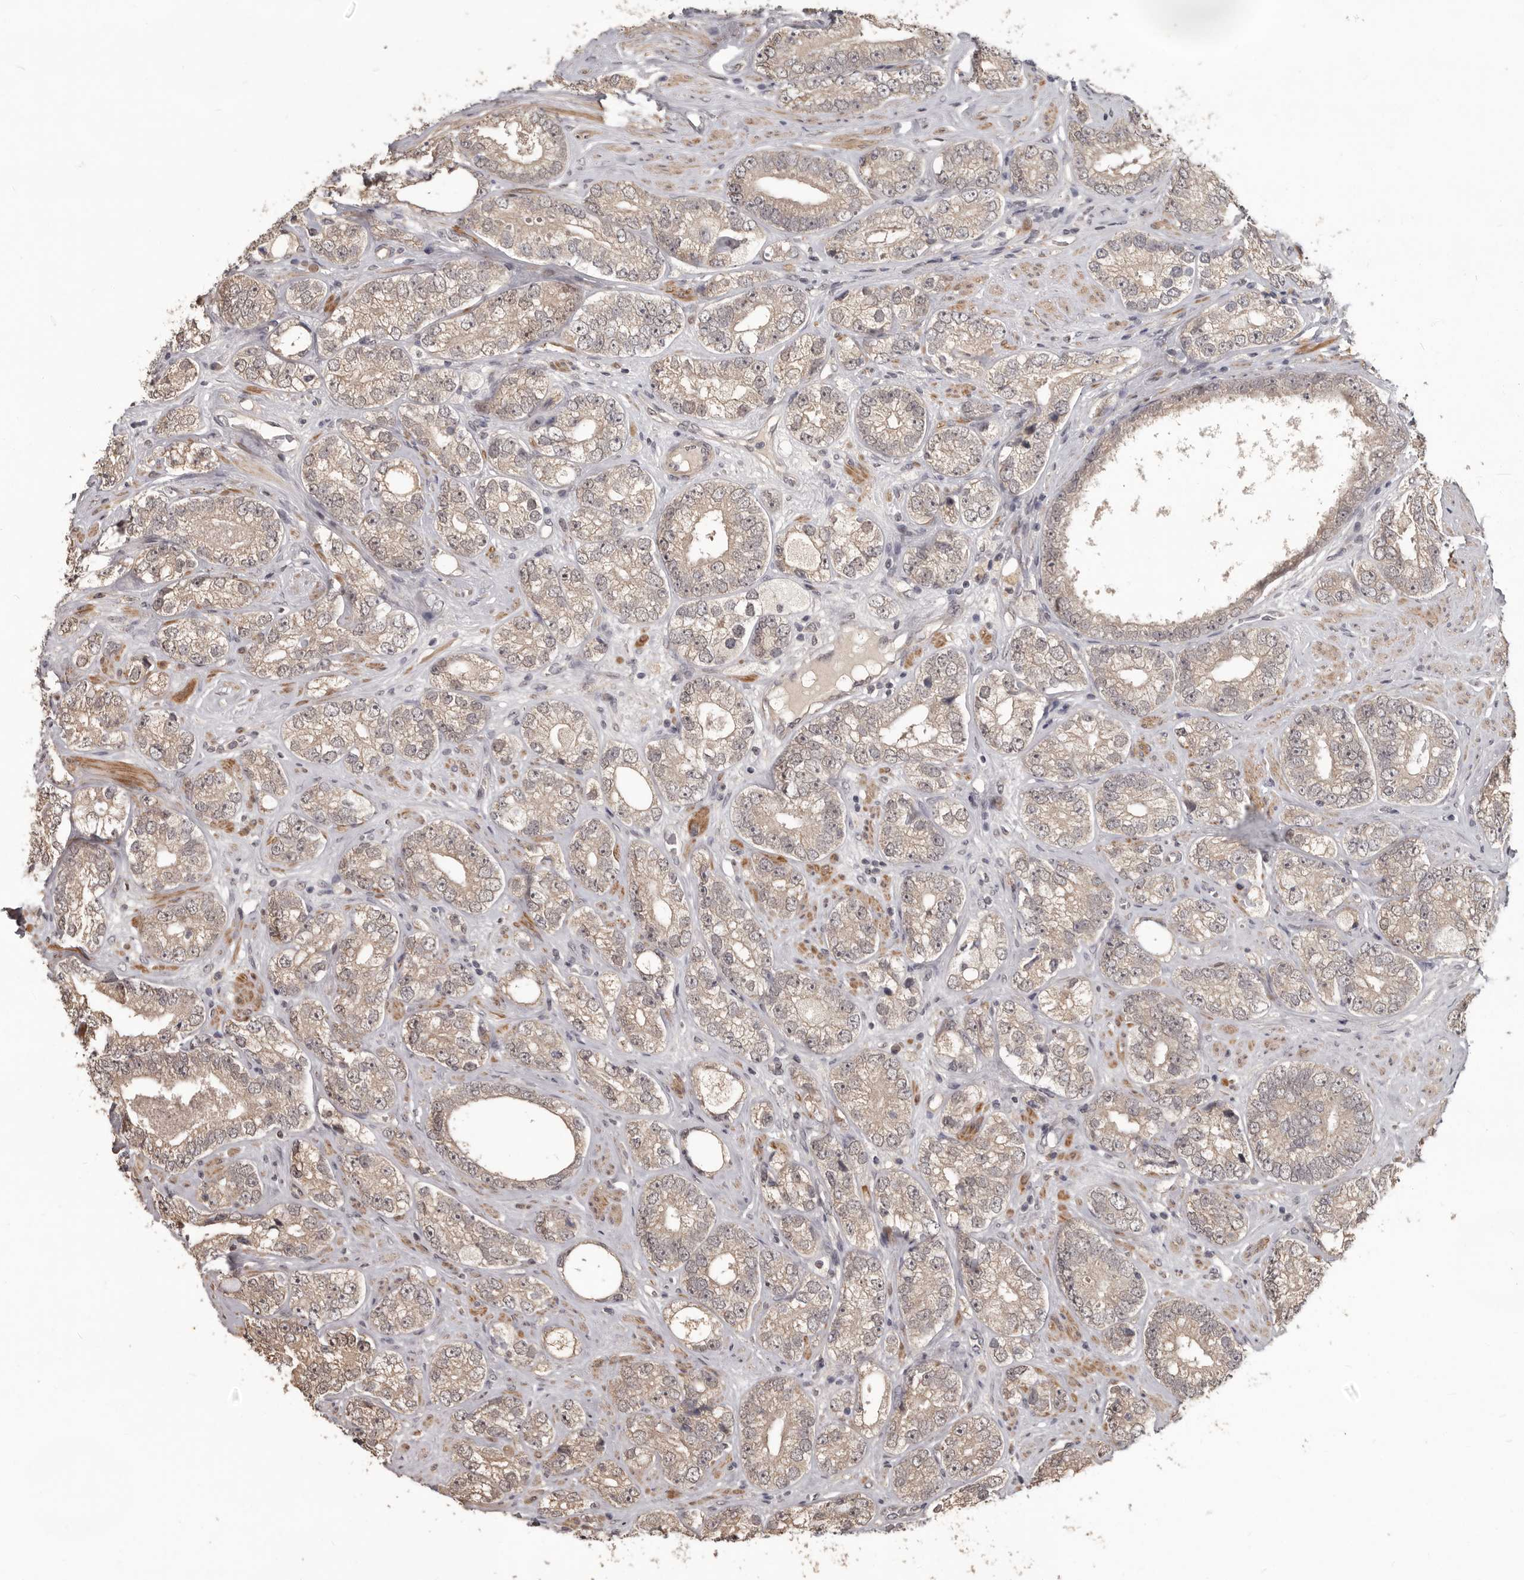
{"staining": {"intensity": "weak", "quantity": ">75%", "location": "cytoplasmic/membranous"}, "tissue": "prostate cancer", "cell_type": "Tumor cells", "image_type": "cancer", "snomed": [{"axis": "morphology", "description": "Adenocarcinoma, High grade"}, {"axis": "topography", "description": "Prostate"}], "caption": "About >75% of tumor cells in human prostate cancer reveal weak cytoplasmic/membranous protein staining as visualized by brown immunohistochemical staining.", "gene": "ZFP14", "patient": {"sex": "male", "age": 56}}